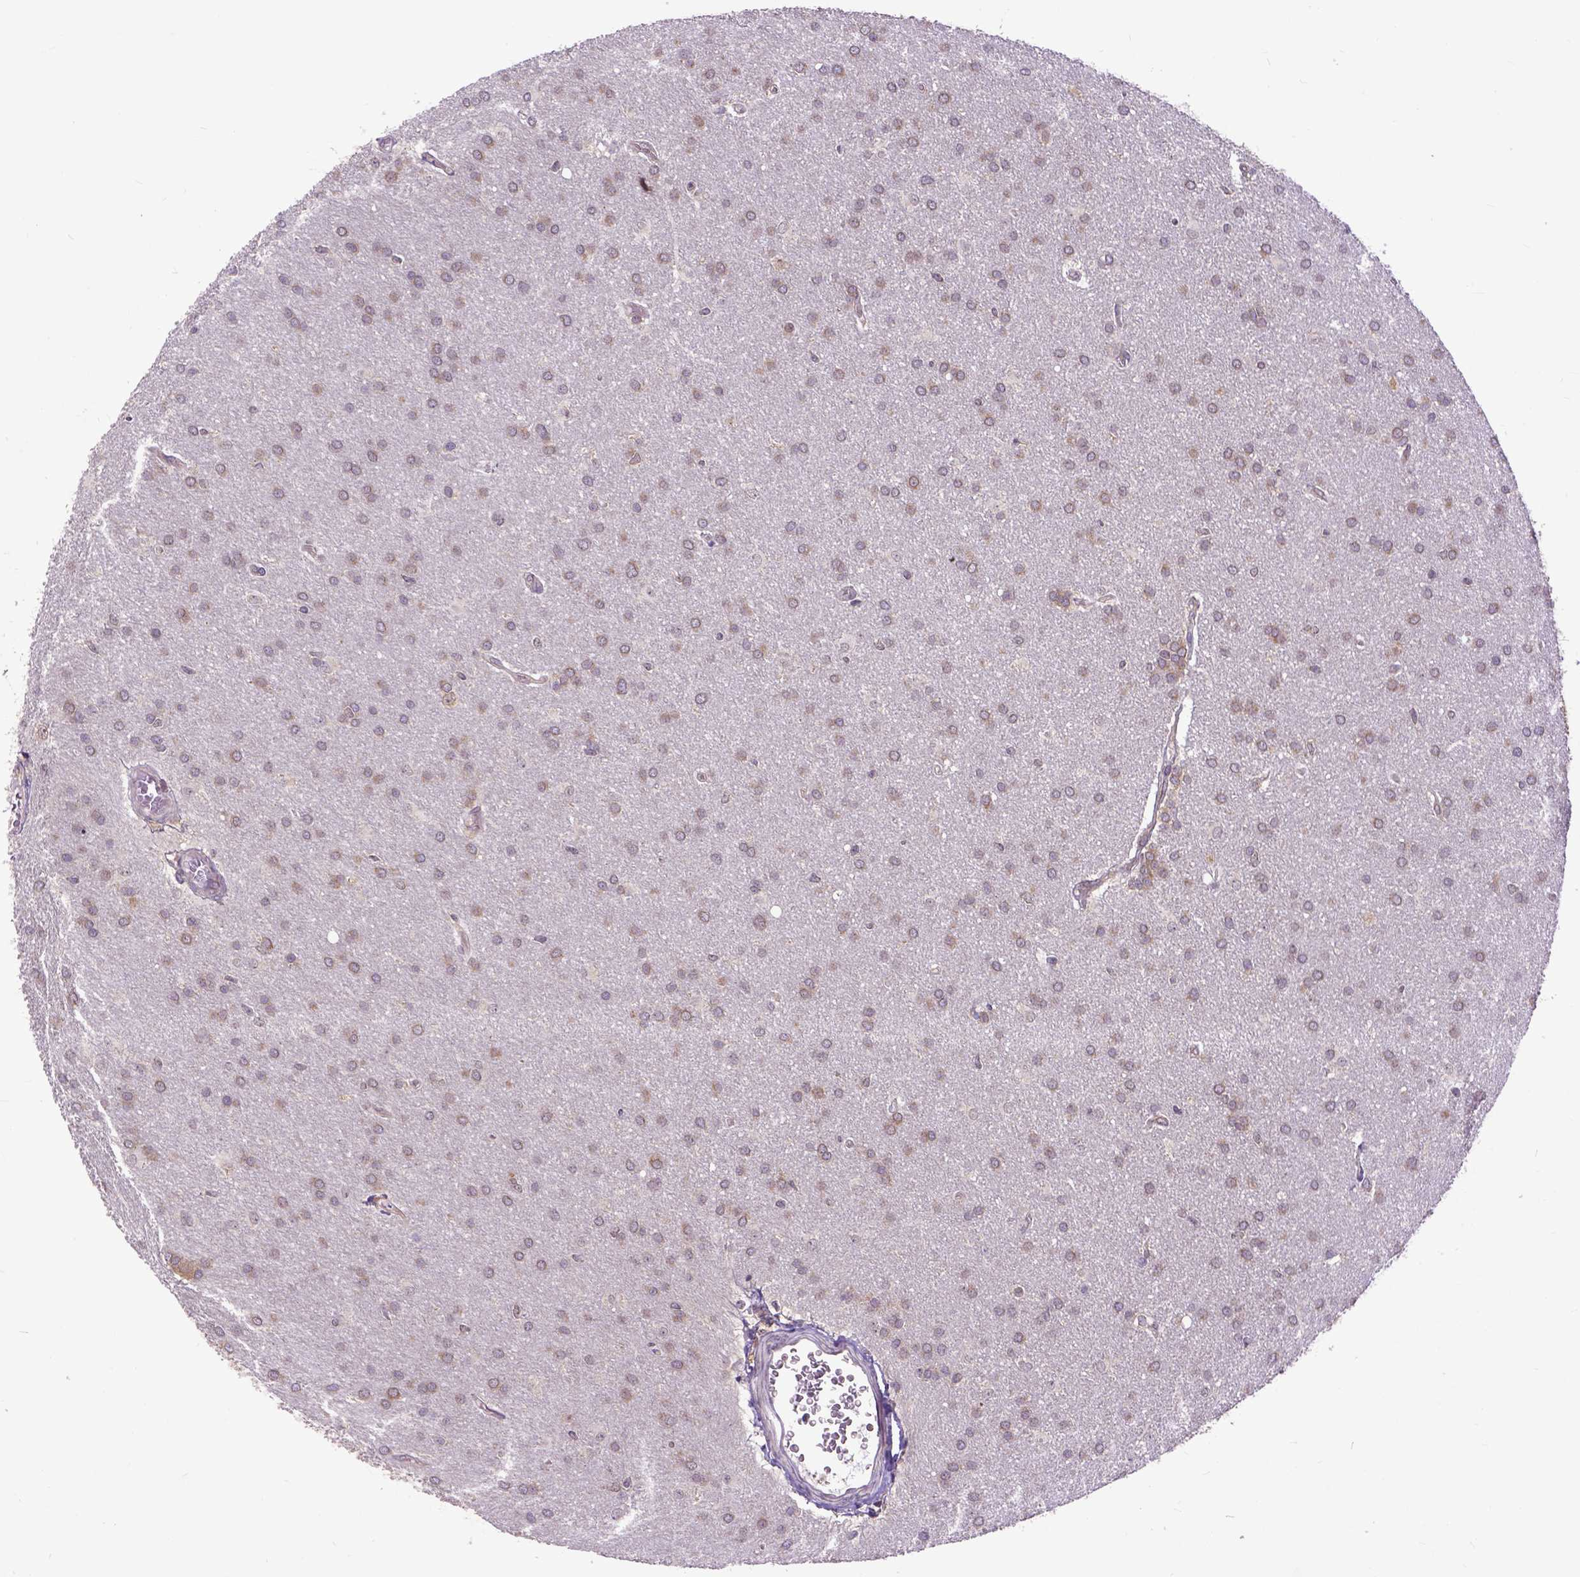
{"staining": {"intensity": "weak", "quantity": ">75%", "location": "cytoplasmic/membranous"}, "tissue": "glioma", "cell_type": "Tumor cells", "image_type": "cancer", "snomed": [{"axis": "morphology", "description": "Glioma, malignant, Low grade"}, {"axis": "topography", "description": "Brain"}], "caption": "Protein analysis of malignant glioma (low-grade) tissue reveals weak cytoplasmic/membranous staining in about >75% of tumor cells.", "gene": "ARL1", "patient": {"sex": "female", "age": 32}}